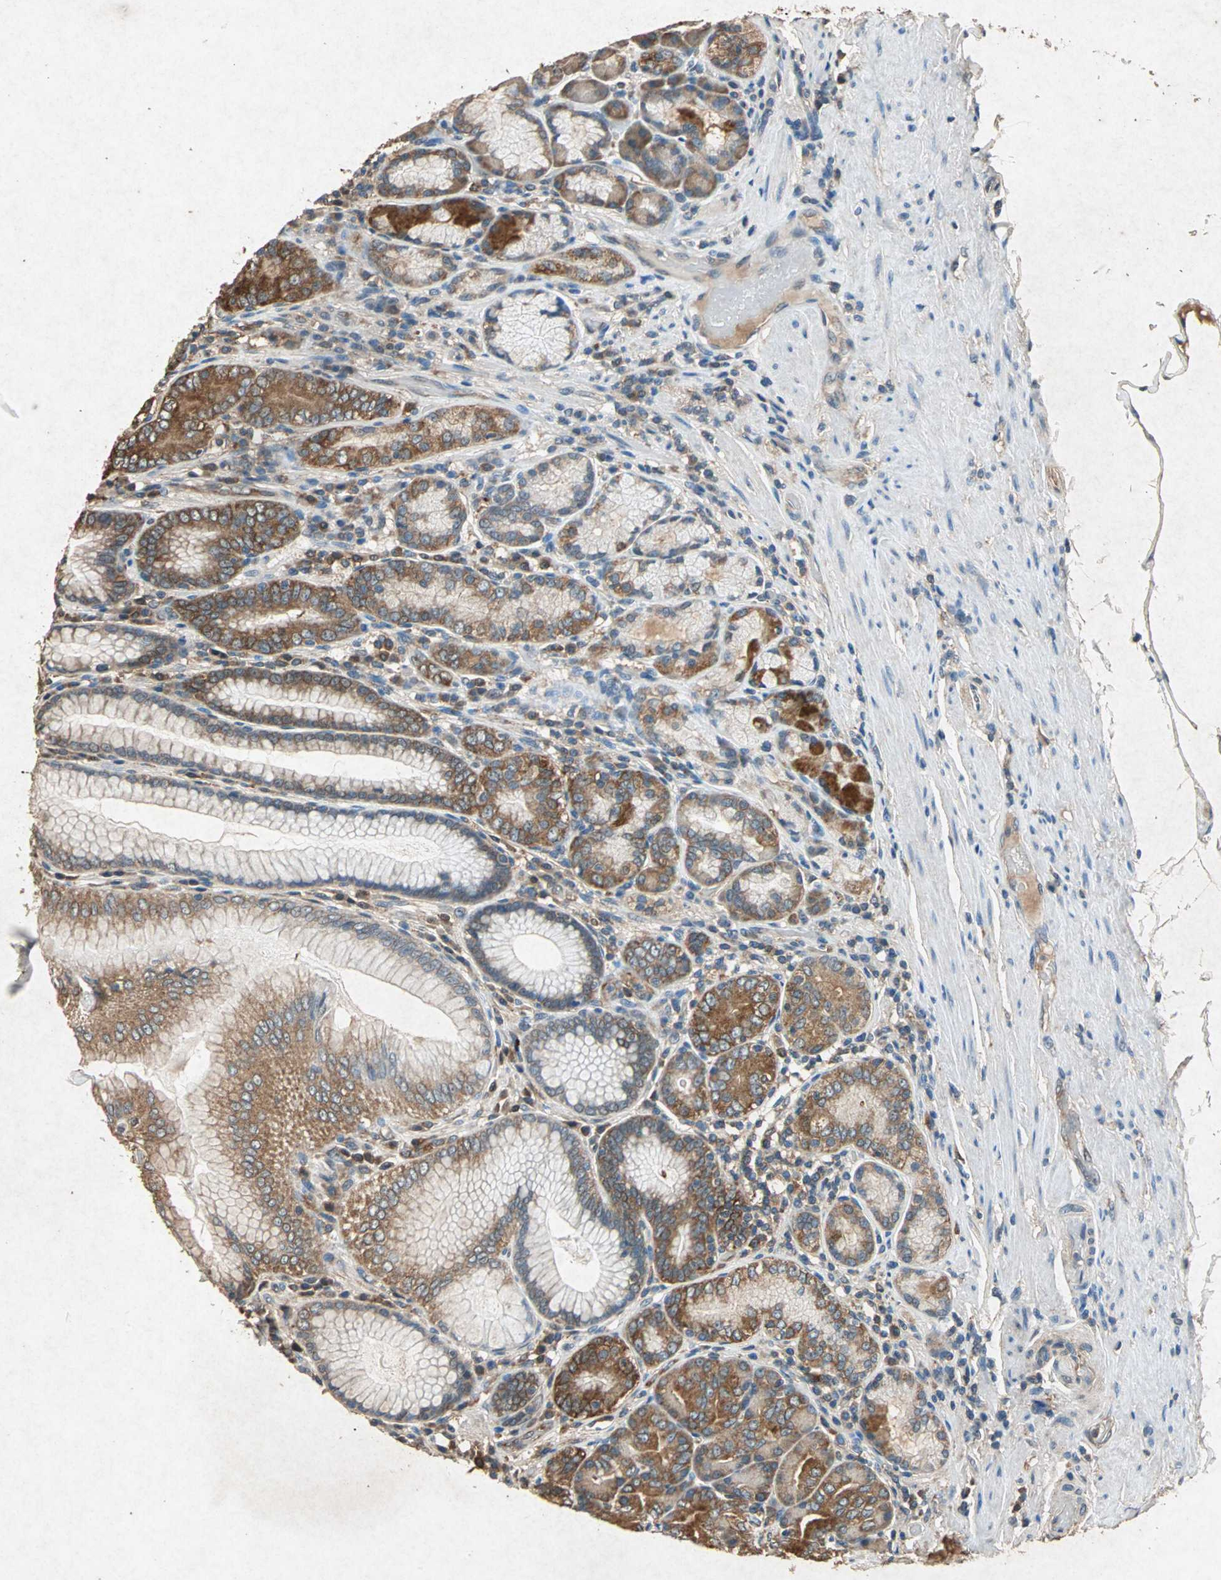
{"staining": {"intensity": "moderate", "quantity": ">75%", "location": "cytoplasmic/membranous"}, "tissue": "stomach", "cell_type": "Glandular cells", "image_type": "normal", "snomed": [{"axis": "morphology", "description": "Normal tissue, NOS"}, {"axis": "topography", "description": "Stomach, lower"}], "caption": "A histopathology image of stomach stained for a protein demonstrates moderate cytoplasmic/membranous brown staining in glandular cells.", "gene": "HSP90AB1", "patient": {"sex": "female", "age": 76}}